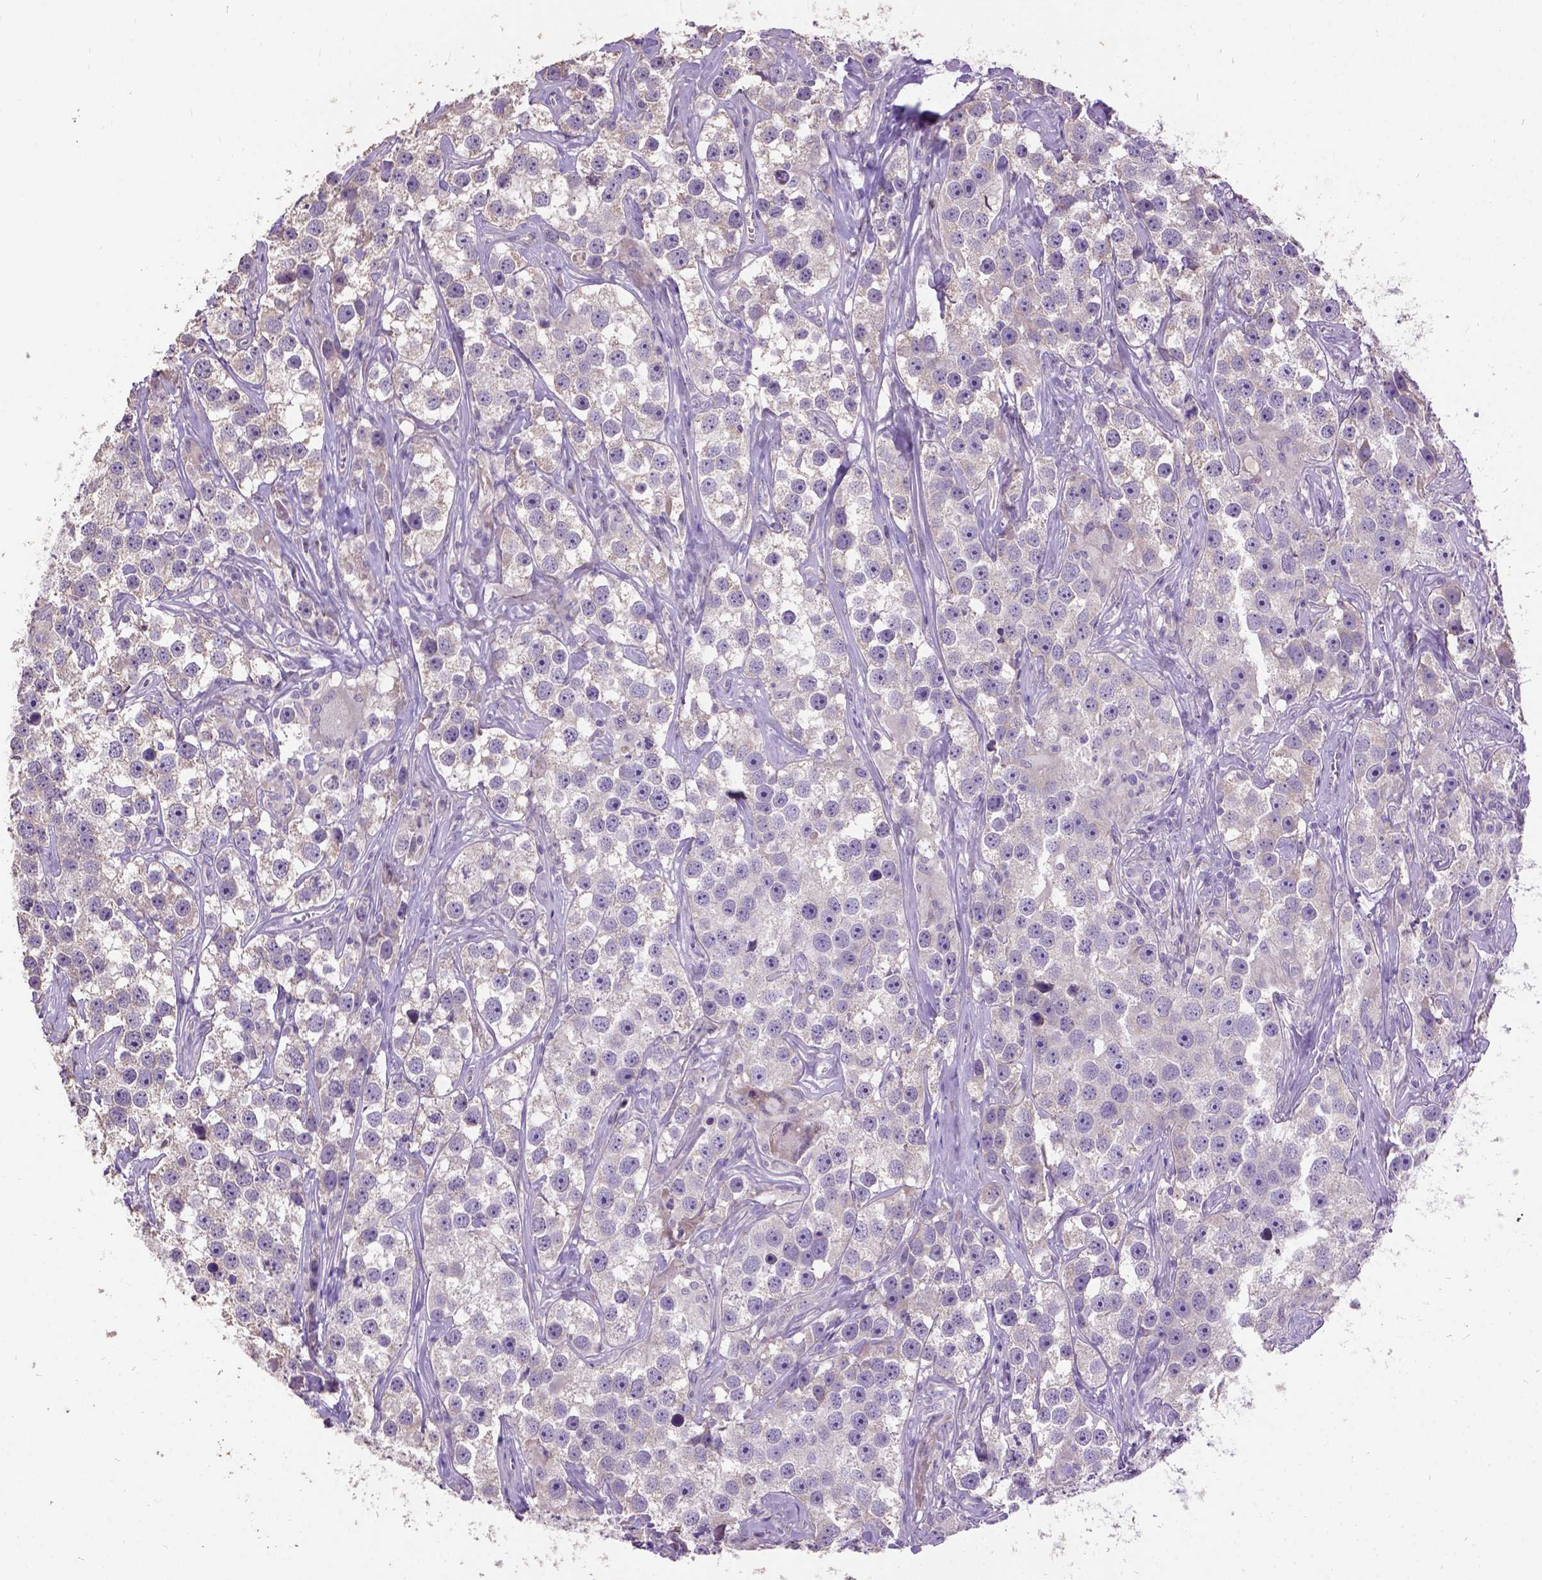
{"staining": {"intensity": "negative", "quantity": "none", "location": "none"}, "tissue": "testis cancer", "cell_type": "Tumor cells", "image_type": "cancer", "snomed": [{"axis": "morphology", "description": "Seminoma, NOS"}, {"axis": "topography", "description": "Testis"}], "caption": "Immunohistochemical staining of testis seminoma shows no significant positivity in tumor cells.", "gene": "DQX1", "patient": {"sex": "male", "age": 49}}